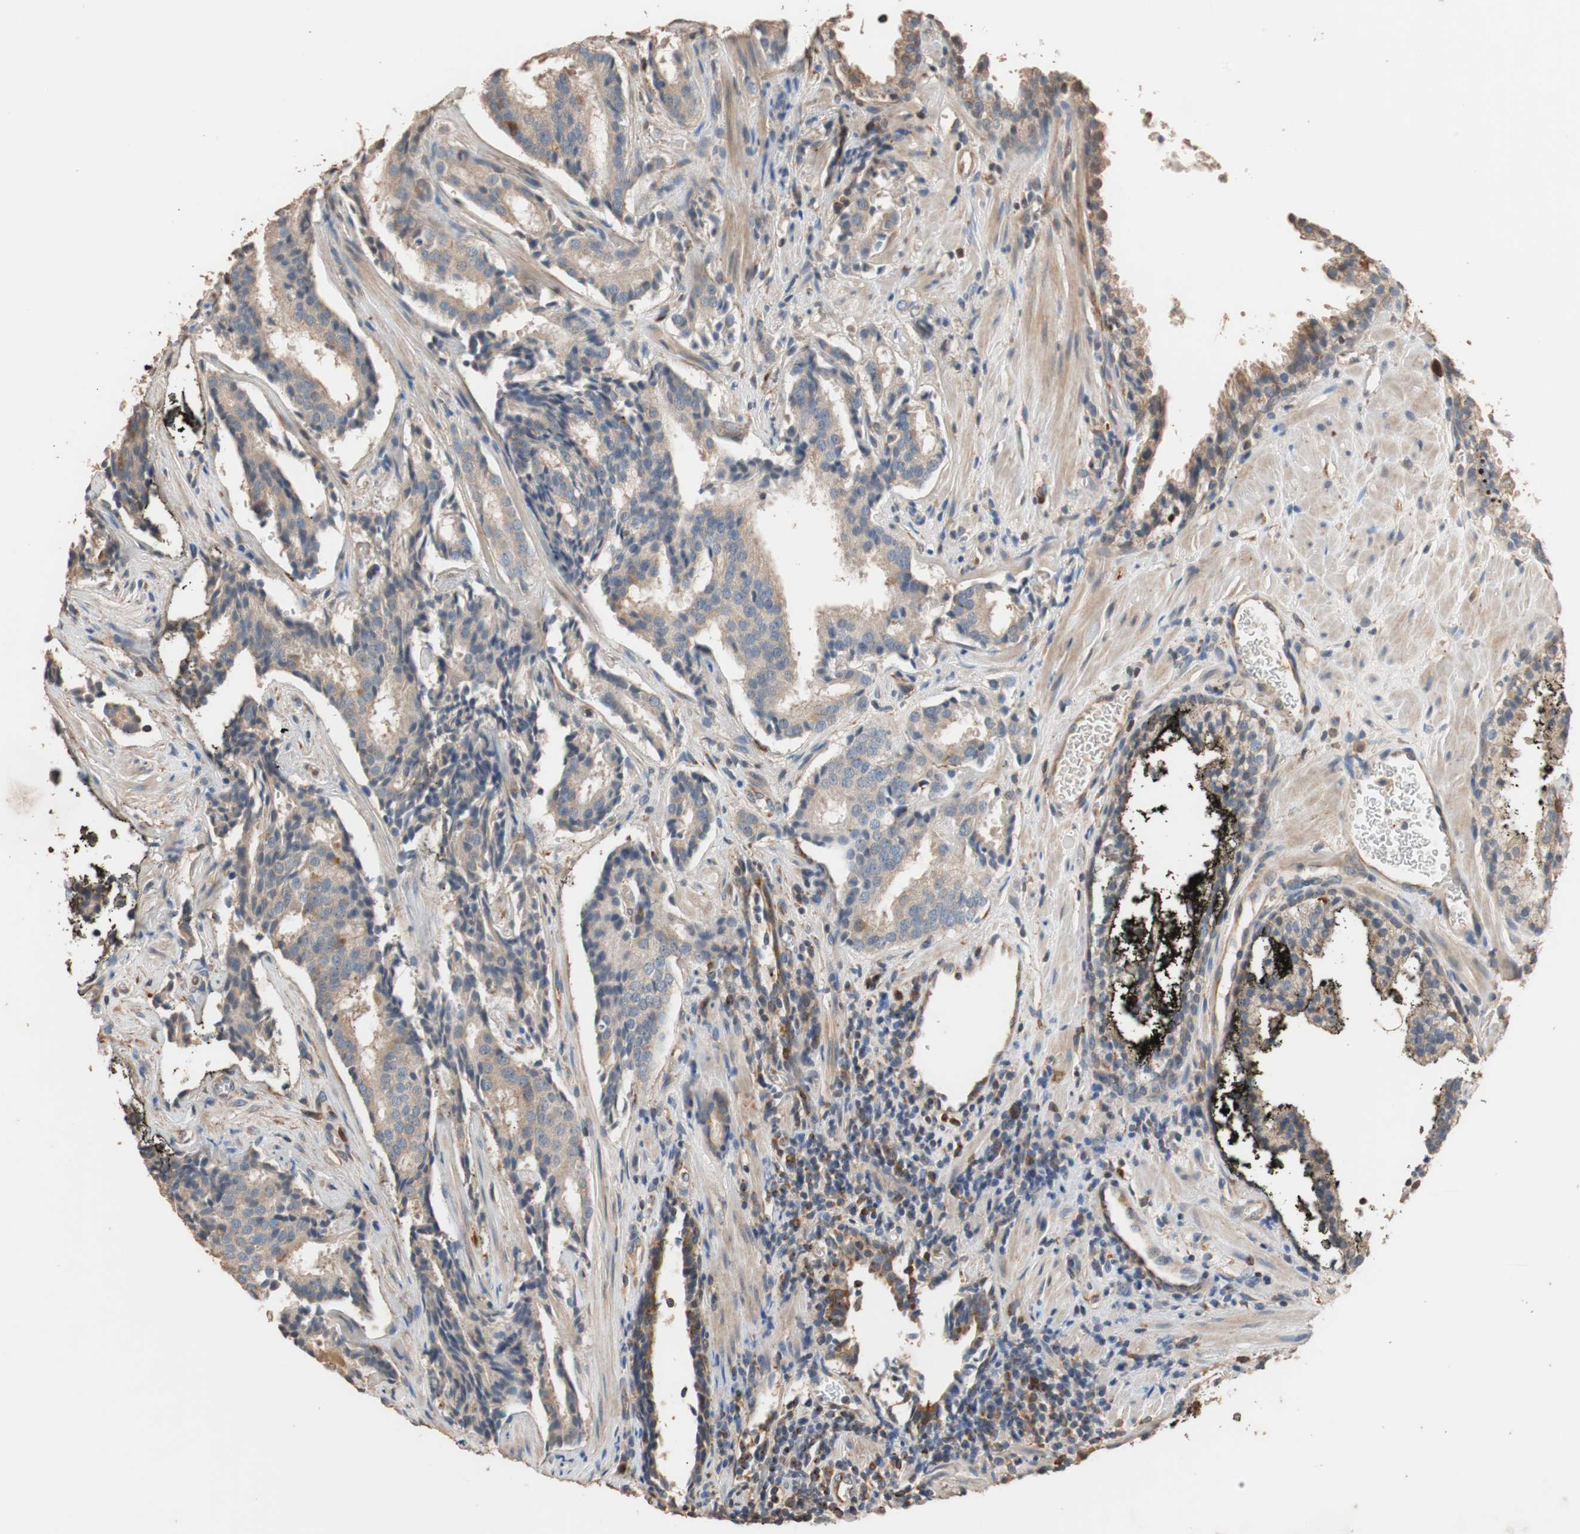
{"staining": {"intensity": "weak", "quantity": "25%-75%", "location": "cytoplasmic/membranous"}, "tissue": "prostate cancer", "cell_type": "Tumor cells", "image_type": "cancer", "snomed": [{"axis": "morphology", "description": "Adenocarcinoma, High grade"}, {"axis": "topography", "description": "Prostate"}], "caption": "Prostate cancer was stained to show a protein in brown. There is low levels of weak cytoplasmic/membranous expression in approximately 25%-75% of tumor cells. The staining was performed using DAB (3,3'-diaminobenzidine), with brown indicating positive protein expression. Nuclei are stained blue with hematoxylin.", "gene": "TUBB", "patient": {"sex": "male", "age": 58}}